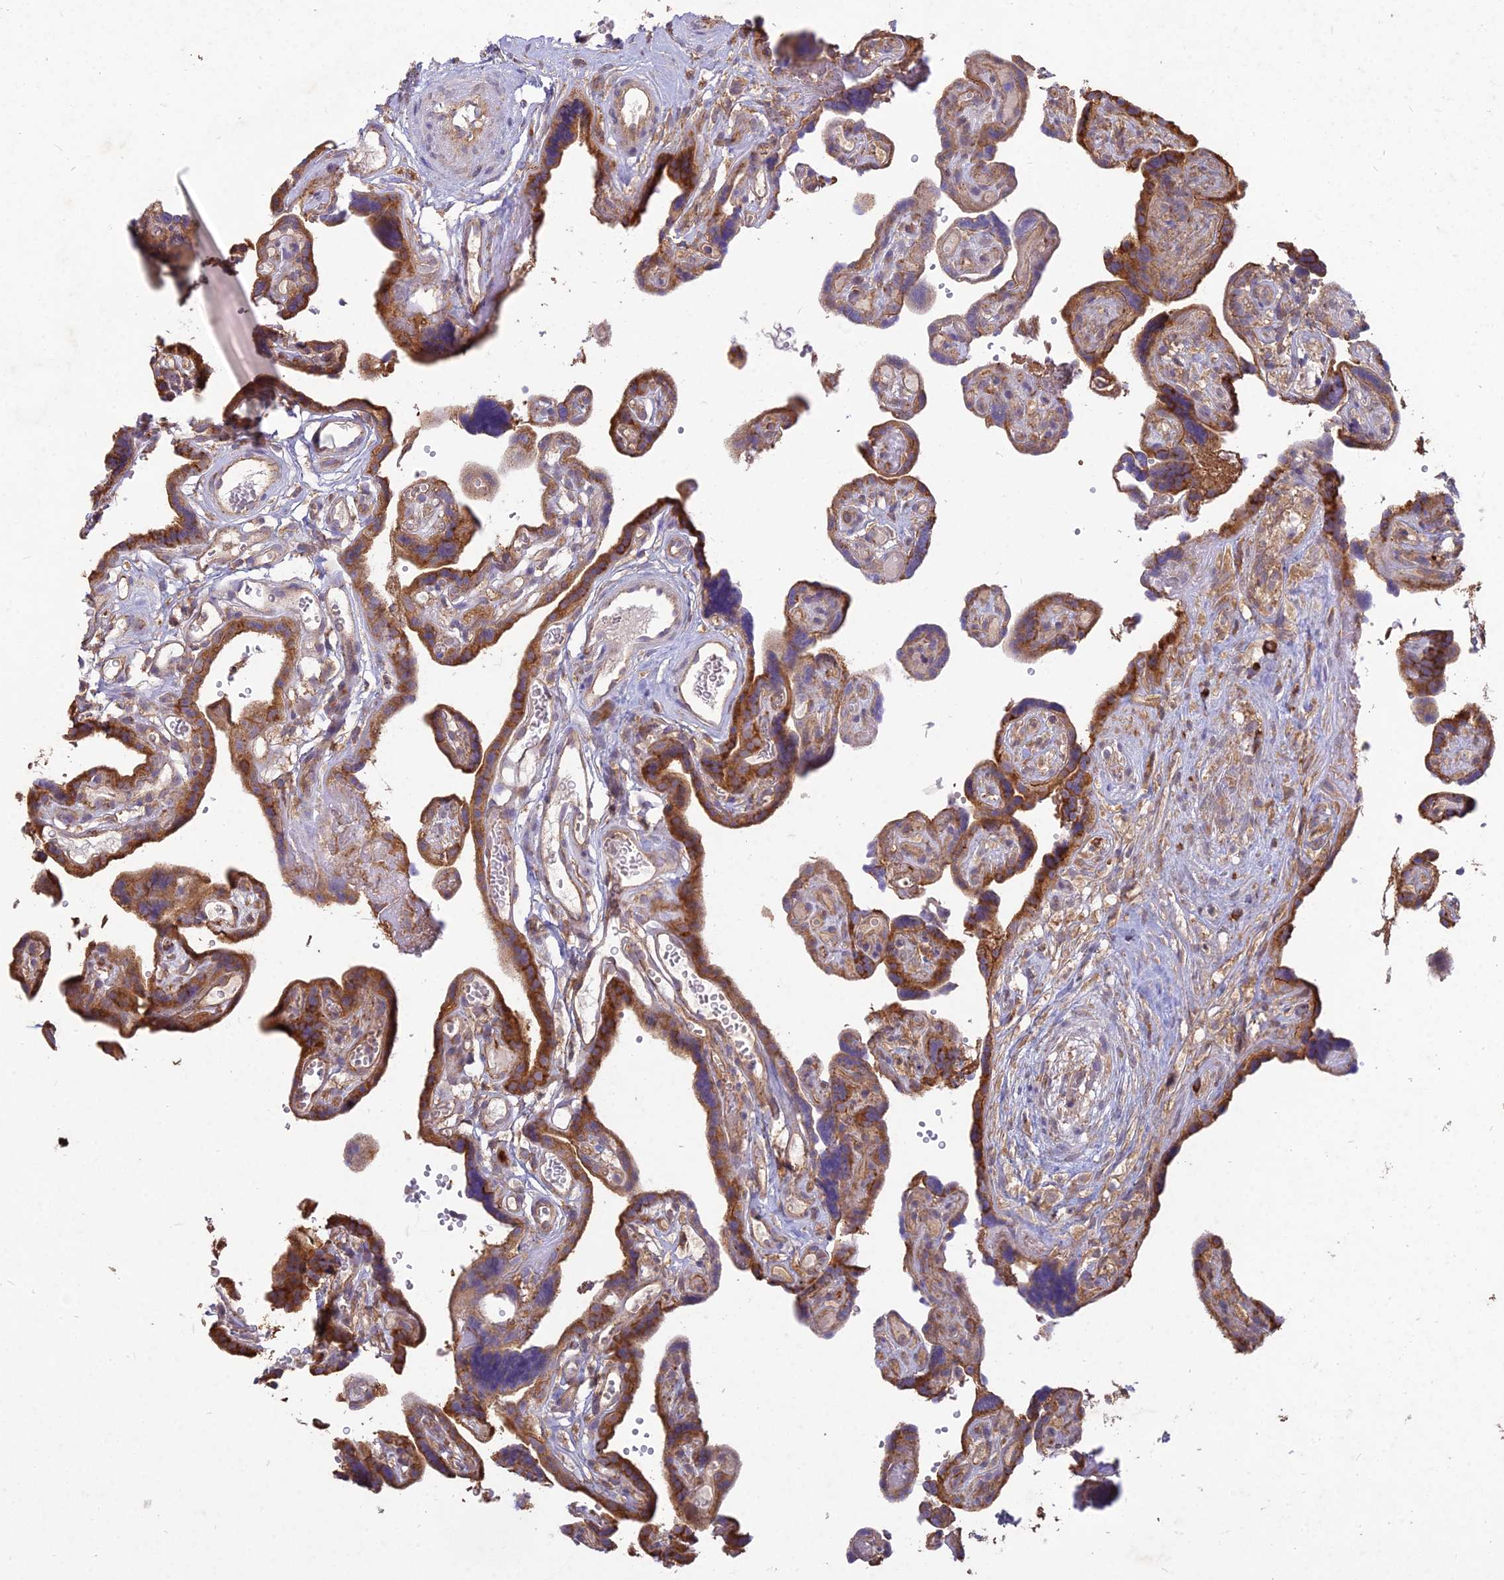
{"staining": {"intensity": "strong", "quantity": ">75%", "location": "cytoplasmic/membranous"}, "tissue": "placenta", "cell_type": "Decidual cells", "image_type": "normal", "snomed": [{"axis": "morphology", "description": "Normal tissue, NOS"}, {"axis": "topography", "description": "Placenta"}], "caption": "Immunohistochemistry (IHC) micrograph of normal placenta stained for a protein (brown), which shows high levels of strong cytoplasmic/membranous staining in approximately >75% of decidual cells.", "gene": "NXNL2", "patient": {"sex": "female", "age": 30}}